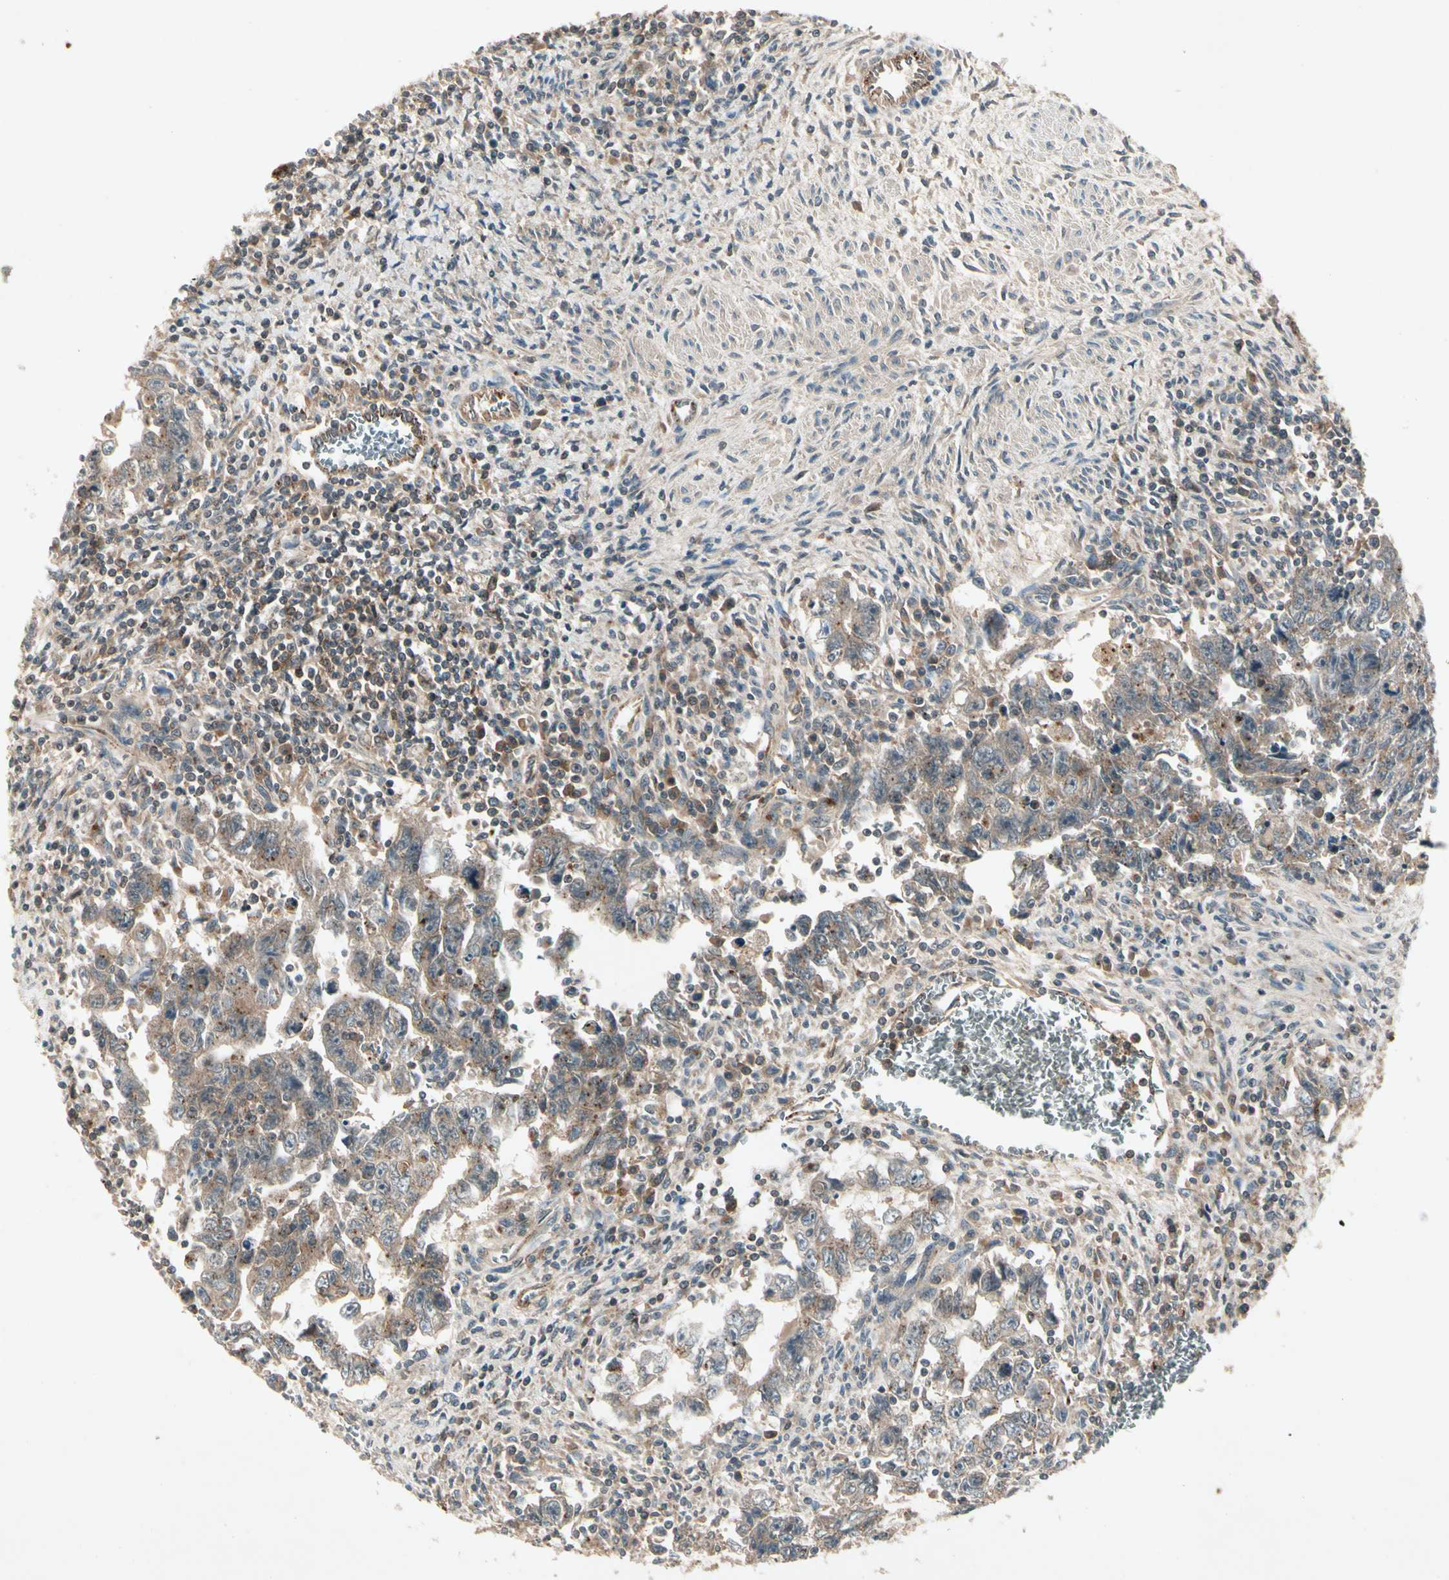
{"staining": {"intensity": "moderate", "quantity": "<25%", "location": "cytoplasmic/membranous"}, "tissue": "testis cancer", "cell_type": "Tumor cells", "image_type": "cancer", "snomed": [{"axis": "morphology", "description": "Carcinoma, Embryonal, NOS"}, {"axis": "topography", "description": "Testis"}], "caption": "Protein analysis of embryonal carcinoma (testis) tissue demonstrates moderate cytoplasmic/membranous expression in approximately <25% of tumor cells.", "gene": "FLOT1", "patient": {"sex": "male", "age": 28}}